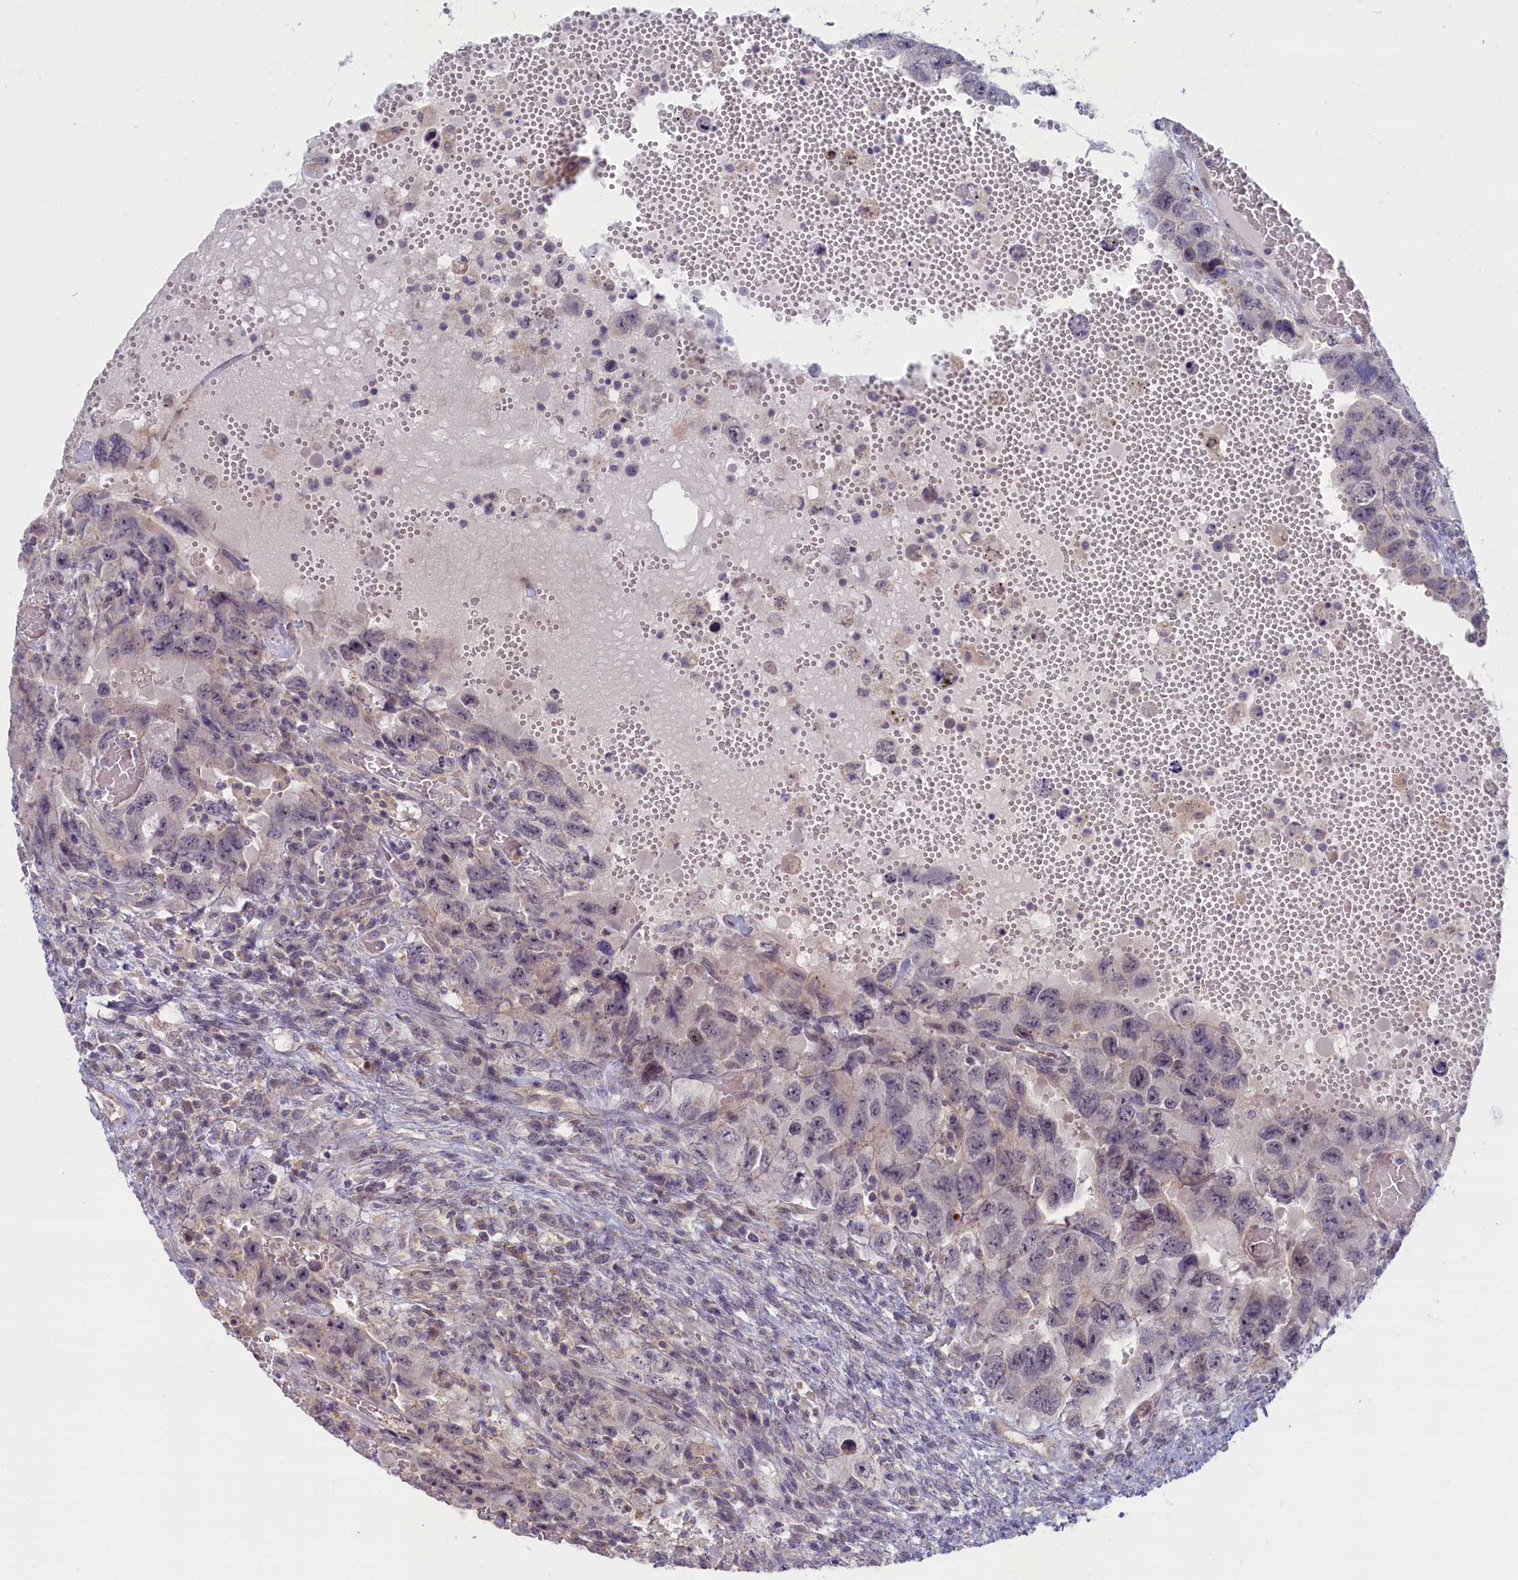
{"staining": {"intensity": "negative", "quantity": "none", "location": "none"}, "tissue": "testis cancer", "cell_type": "Tumor cells", "image_type": "cancer", "snomed": [{"axis": "morphology", "description": "Carcinoma, Embryonal, NOS"}, {"axis": "topography", "description": "Testis"}], "caption": "Immunohistochemistry histopathology image of neoplastic tissue: testis cancer (embryonal carcinoma) stained with DAB (3,3'-diaminobenzidine) displays no significant protein positivity in tumor cells.", "gene": "TRPM4", "patient": {"sex": "male", "age": 26}}